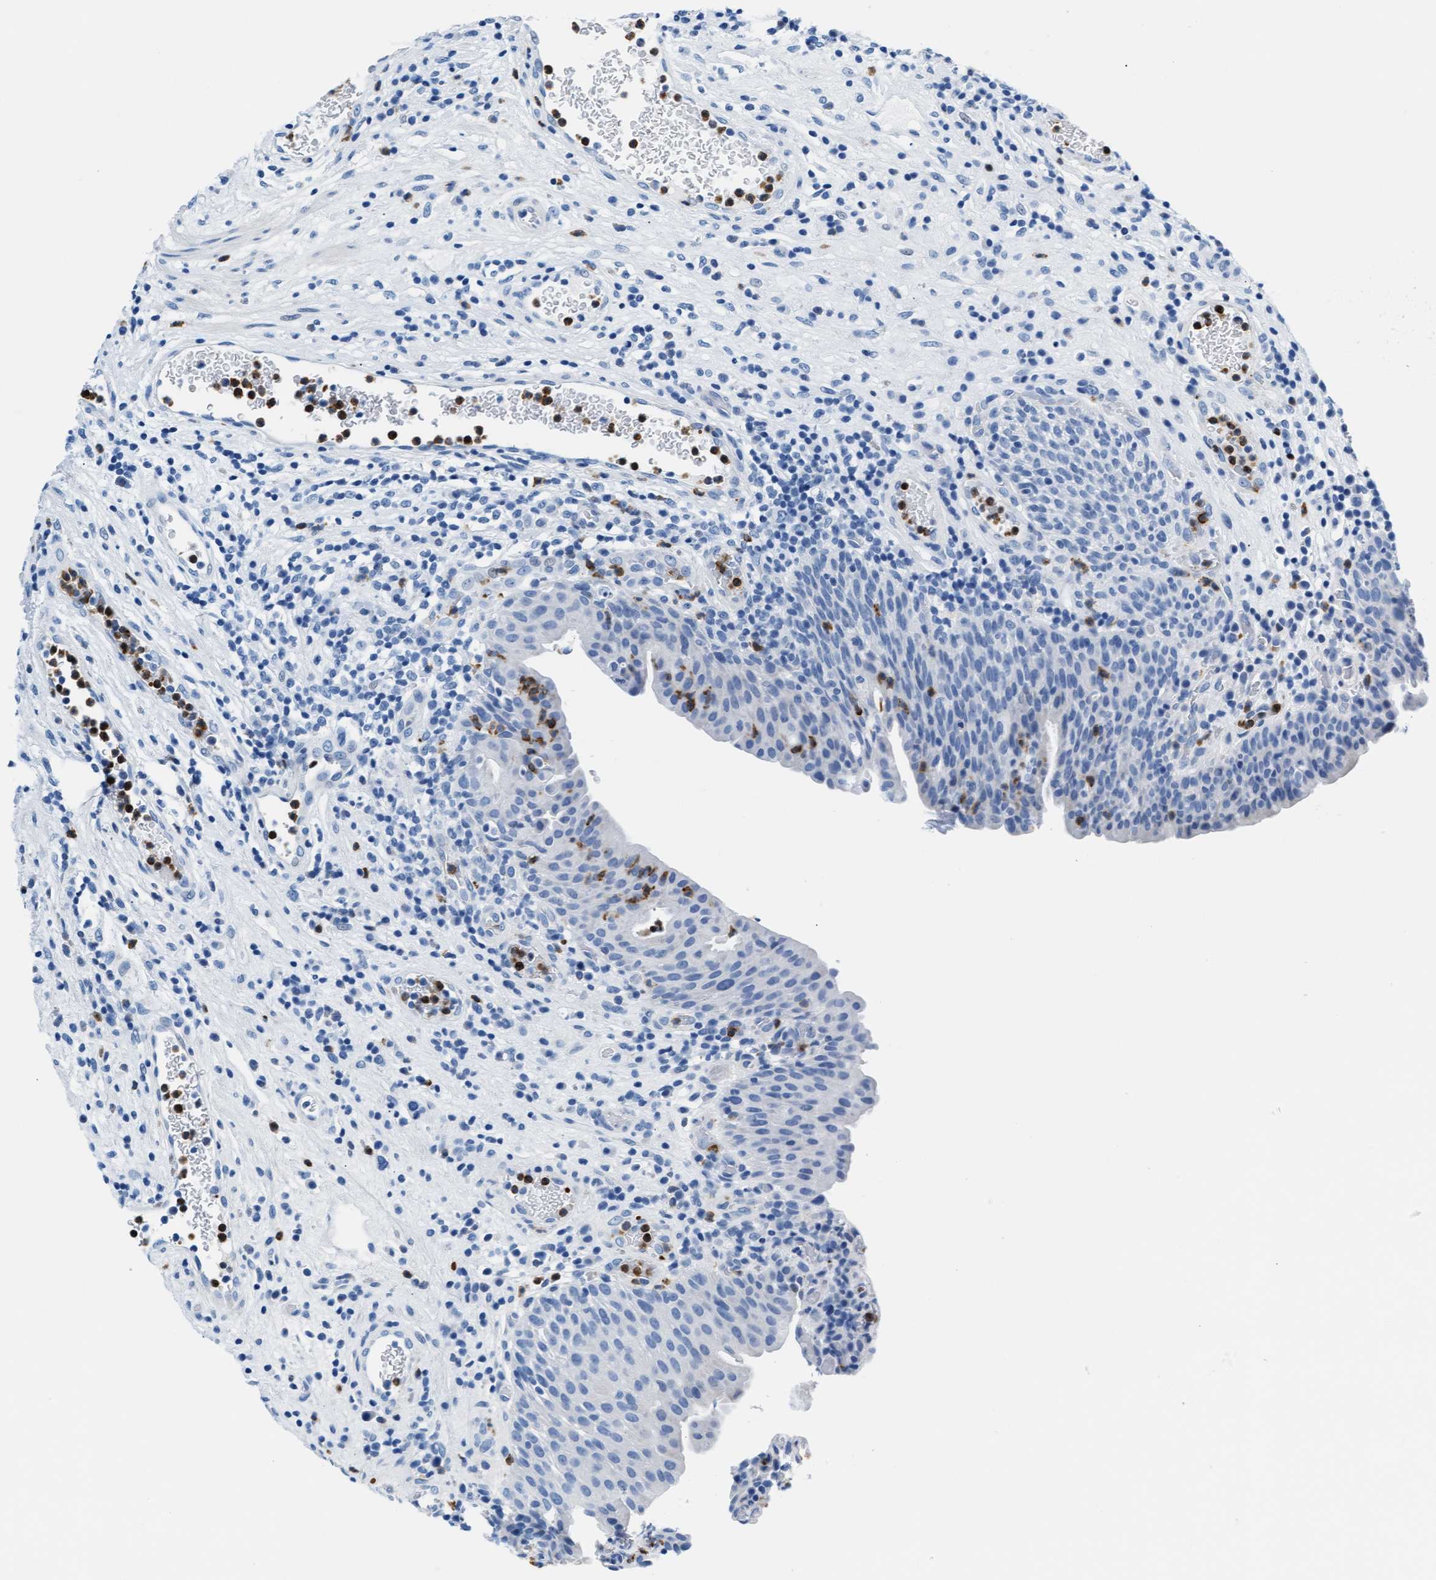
{"staining": {"intensity": "negative", "quantity": "none", "location": "none"}, "tissue": "urothelial cancer", "cell_type": "Tumor cells", "image_type": "cancer", "snomed": [{"axis": "morphology", "description": "Urothelial carcinoma, High grade"}, {"axis": "topography", "description": "Urinary bladder"}], "caption": "Protein analysis of urothelial cancer reveals no significant positivity in tumor cells.", "gene": "MMP8", "patient": {"sex": "male", "age": 74}}